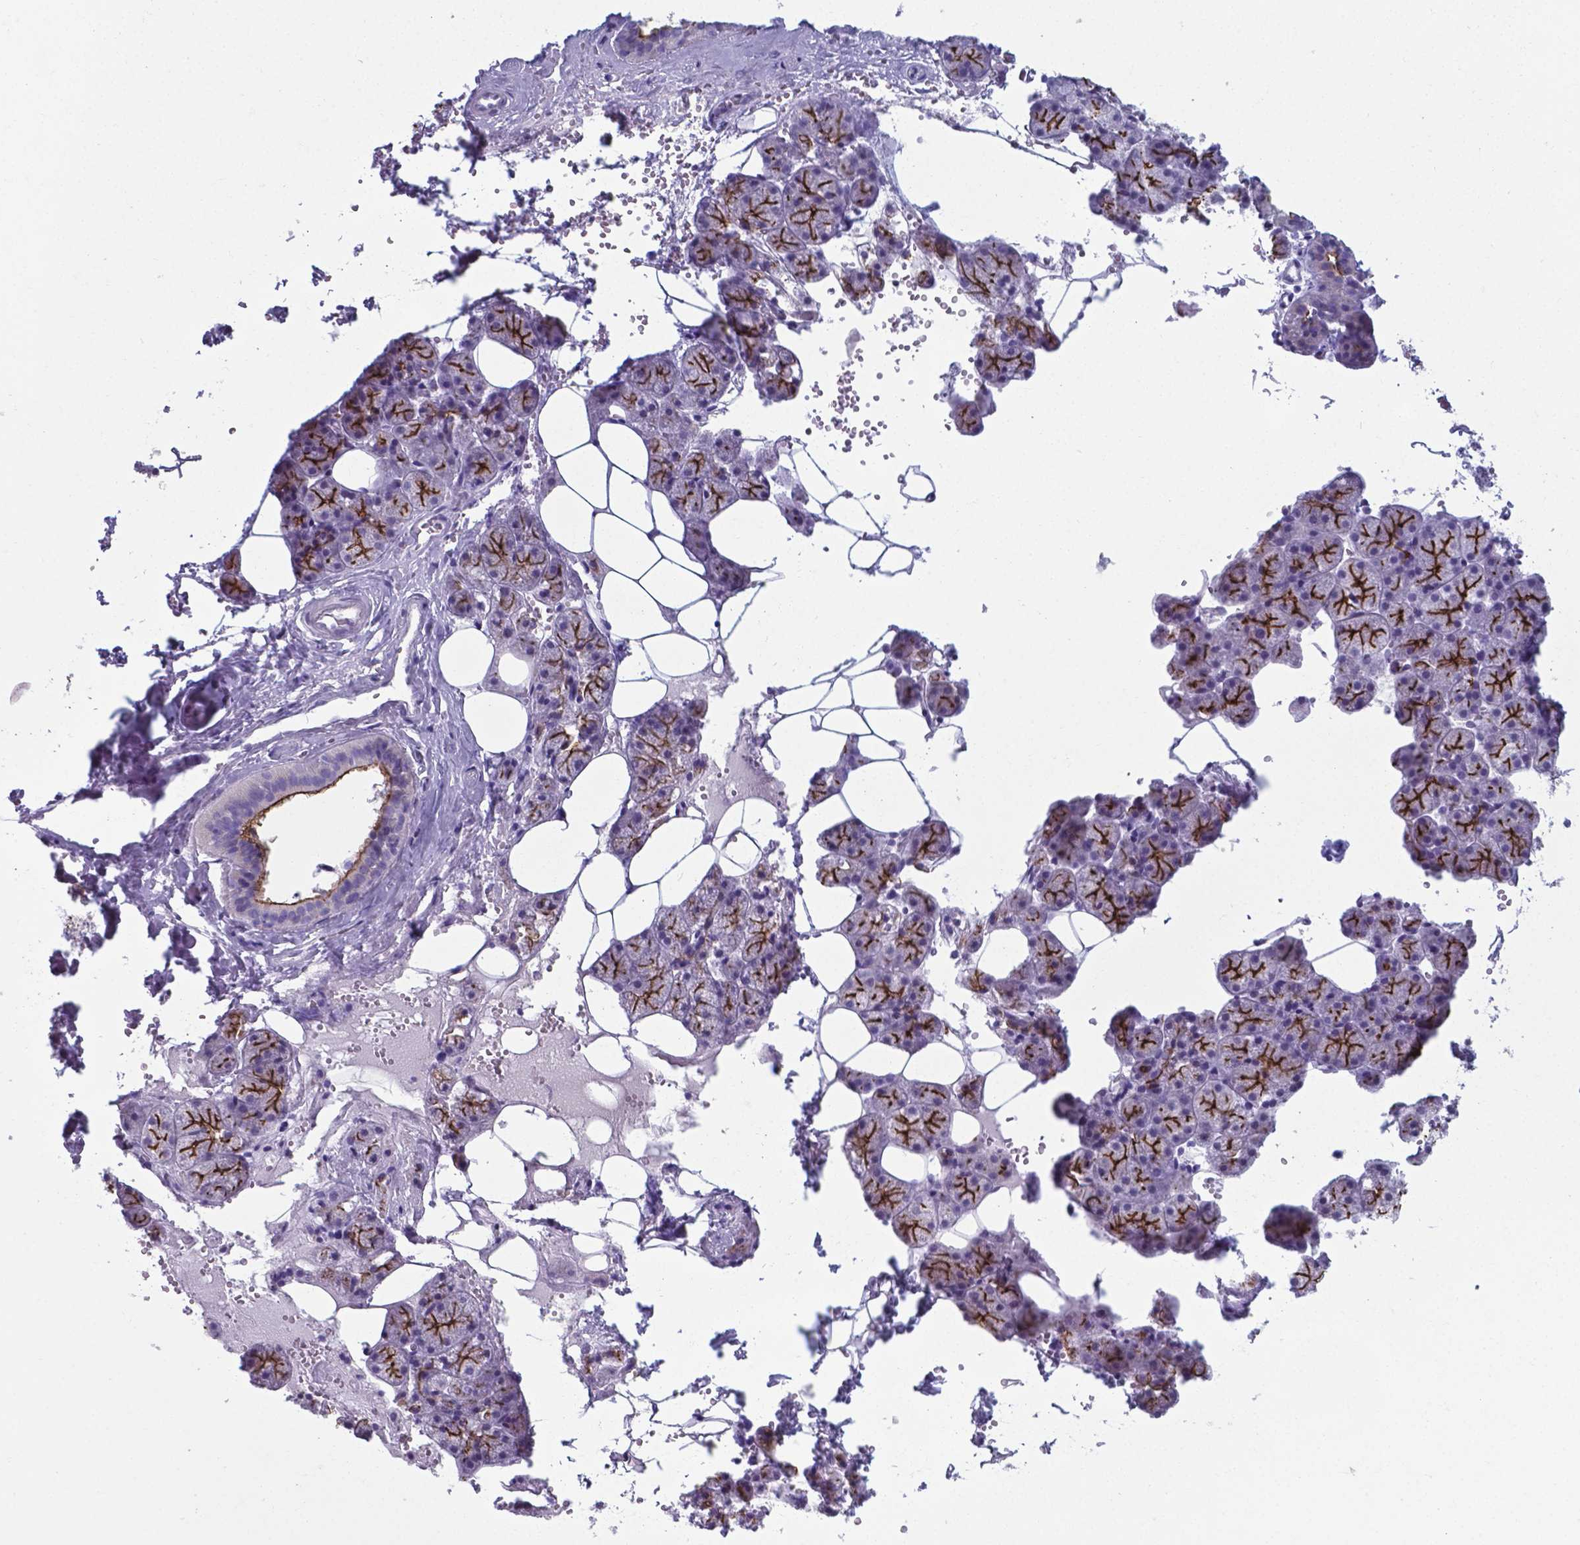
{"staining": {"intensity": "strong", "quantity": ">75%", "location": "cytoplasmic/membranous"}, "tissue": "salivary gland", "cell_type": "Glandular cells", "image_type": "normal", "snomed": [{"axis": "morphology", "description": "Normal tissue, NOS"}, {"axis": "topography", "description": "Salivary gland"}], "caption": "This photomicrograph displays immunohistochemistry staining of unremarkable human salivary gland, with high strong cytoplasmic/membranous staining in about >75% of glandular cells.", "gene": "AP5B1", "patient": {"sex": "male", "age": 38}}